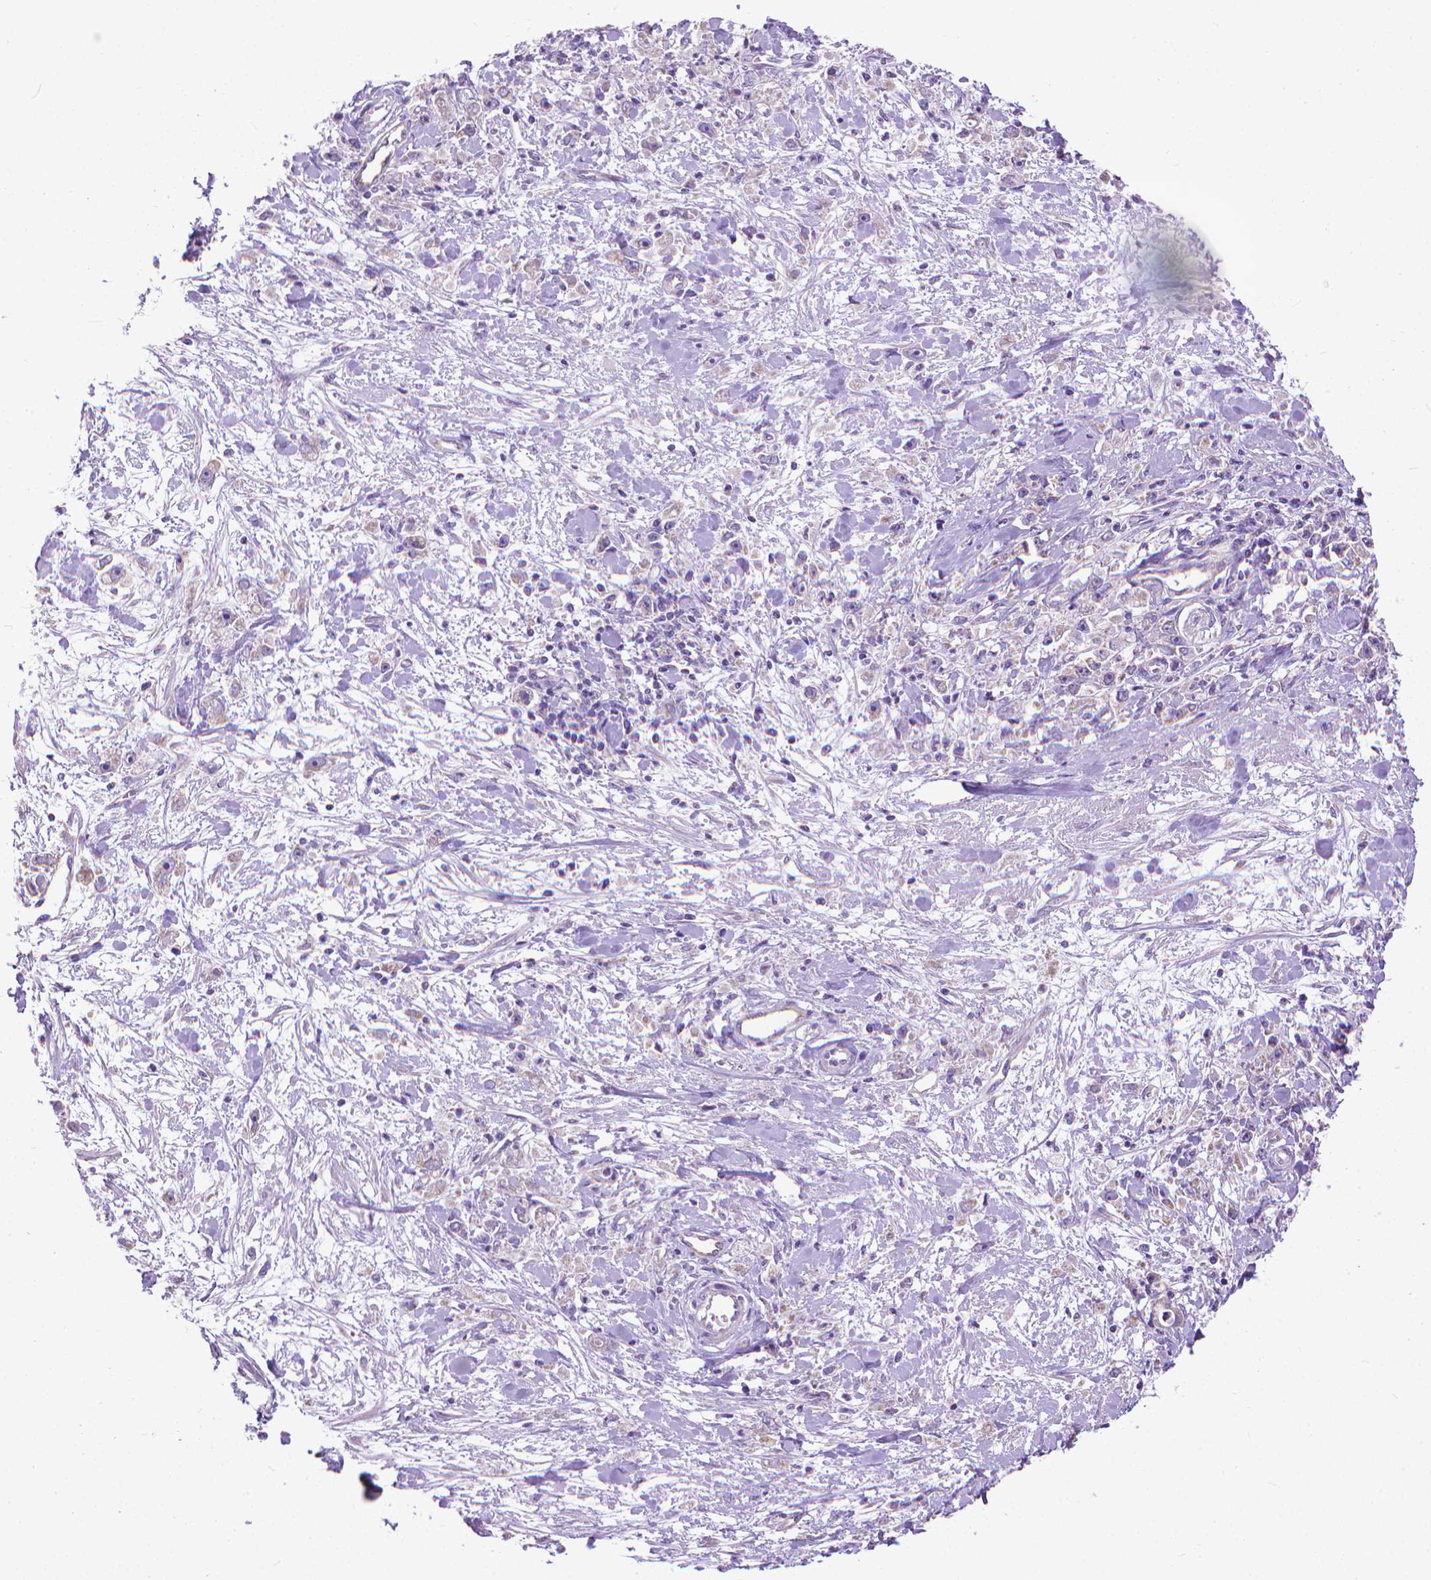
{"staining": {"intensity": "negative", "quantity": "none", "location": "none"}, "tissue": "stomach cancer", "cell_type": "Tumor cells", "image_type": "cancer", "snomed": [{"axis": "morphology", "description": "Adenocarcinoma, NOS"}, {"axis": "topography", "description": "Stomach"}], "caption": "This is a photomicrograph of immunohistochemistry (IHC) staining of adenocarcinoma (stomach), which shows no staining in tumor cells. The staining is performed using DAB brown chromogen with nuclei counter-stained in using hematoxylin.", "gene": "SYN1", "patient": {"sex": "female", "age": 59}}